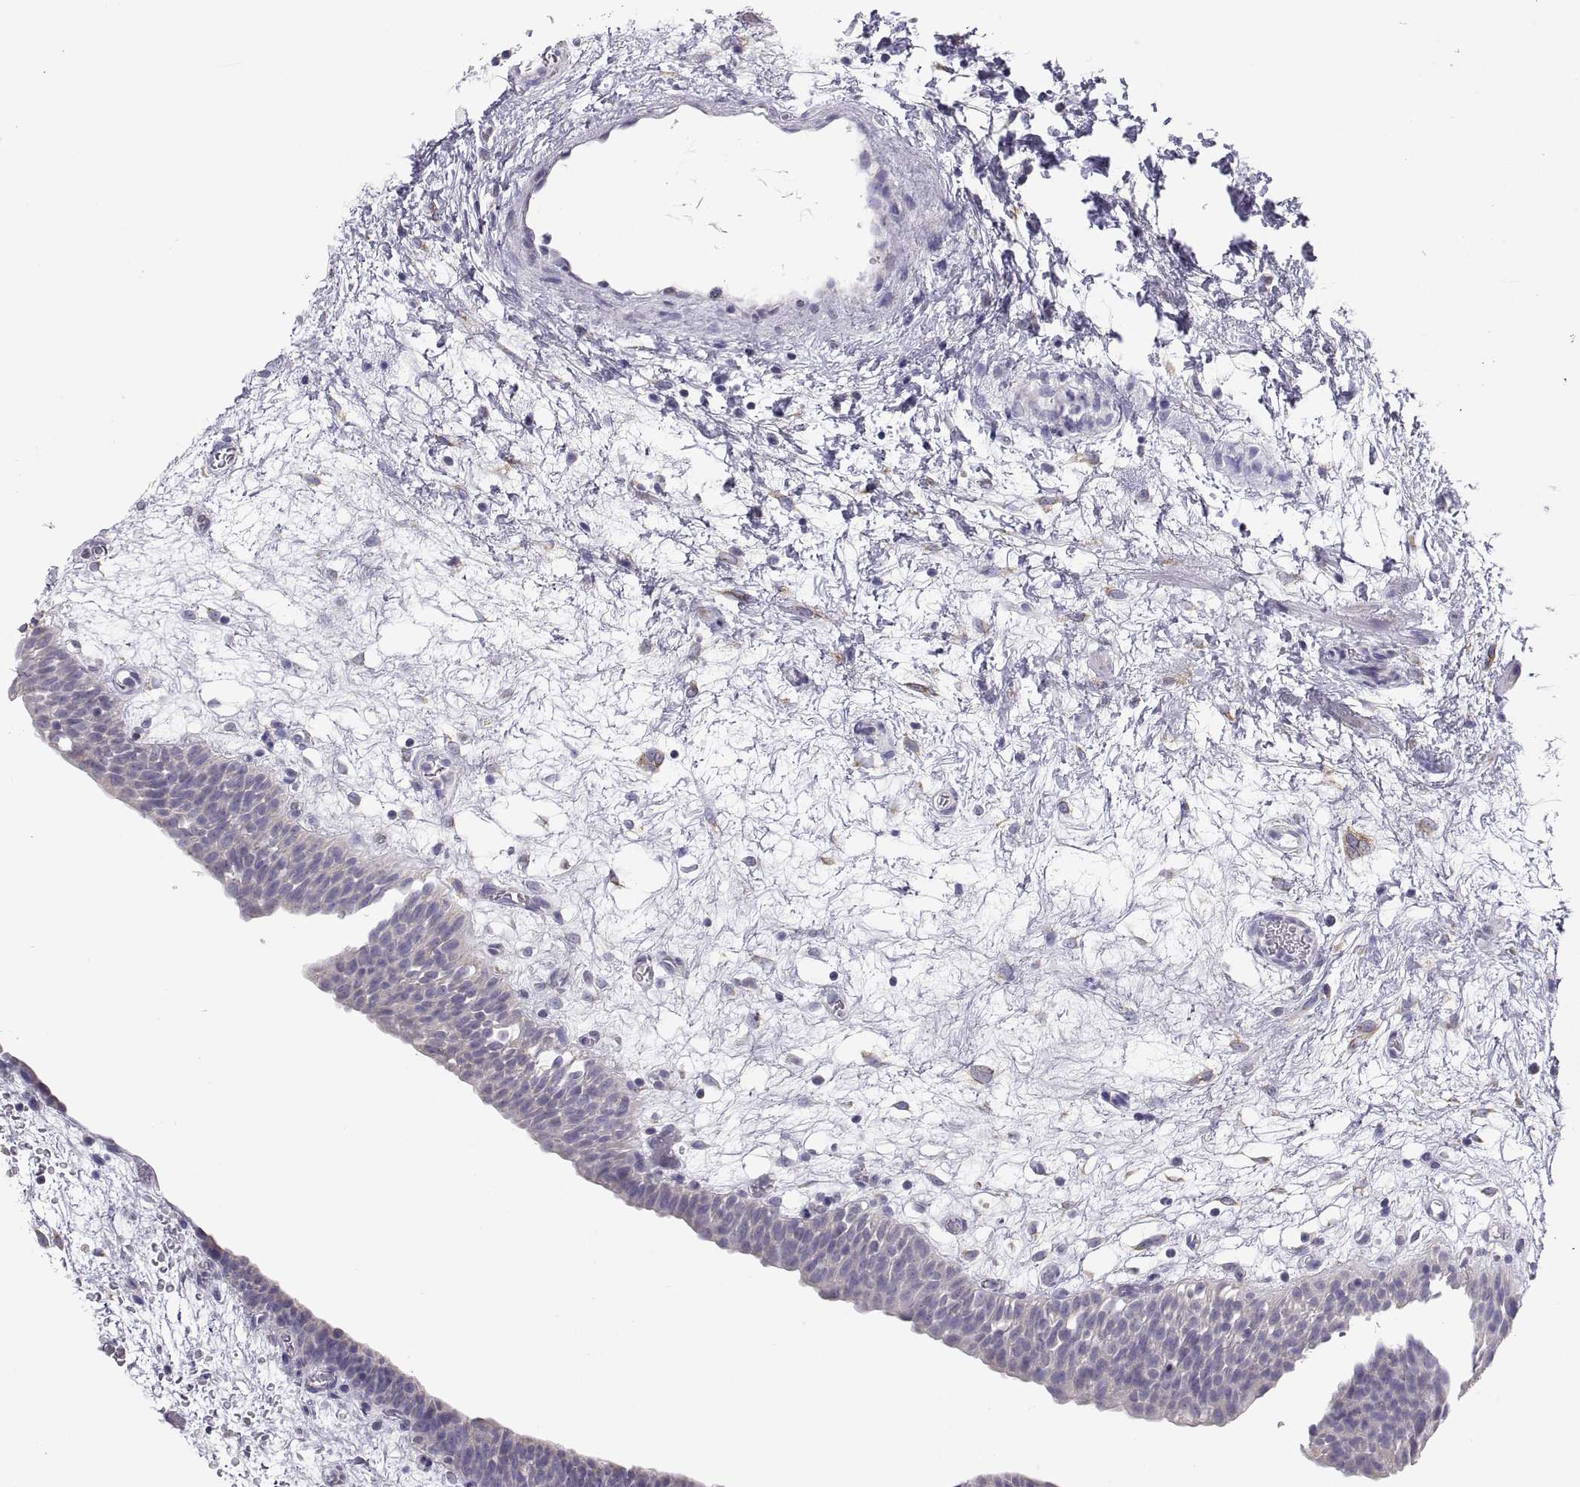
{"staining": {"intensity": "negative", "quantity": "none", "location": "none"}, "tissue": "urinary bladder", "cell_type": "Urothelial cells", "image_type": "normal", "snomed": [{"axis": "morphology", "description": "Normal tissue, NOS"}, {"axis": "topography", "description": "Urinary bladder"}], "caption": "This is an immunohistochemistry (IHC) photomicrograph of normal human urinary bladder. There is no expression in urothelial cells.", "gene": "TNNC1", "patient": {"sex": "male", "age": 76}}